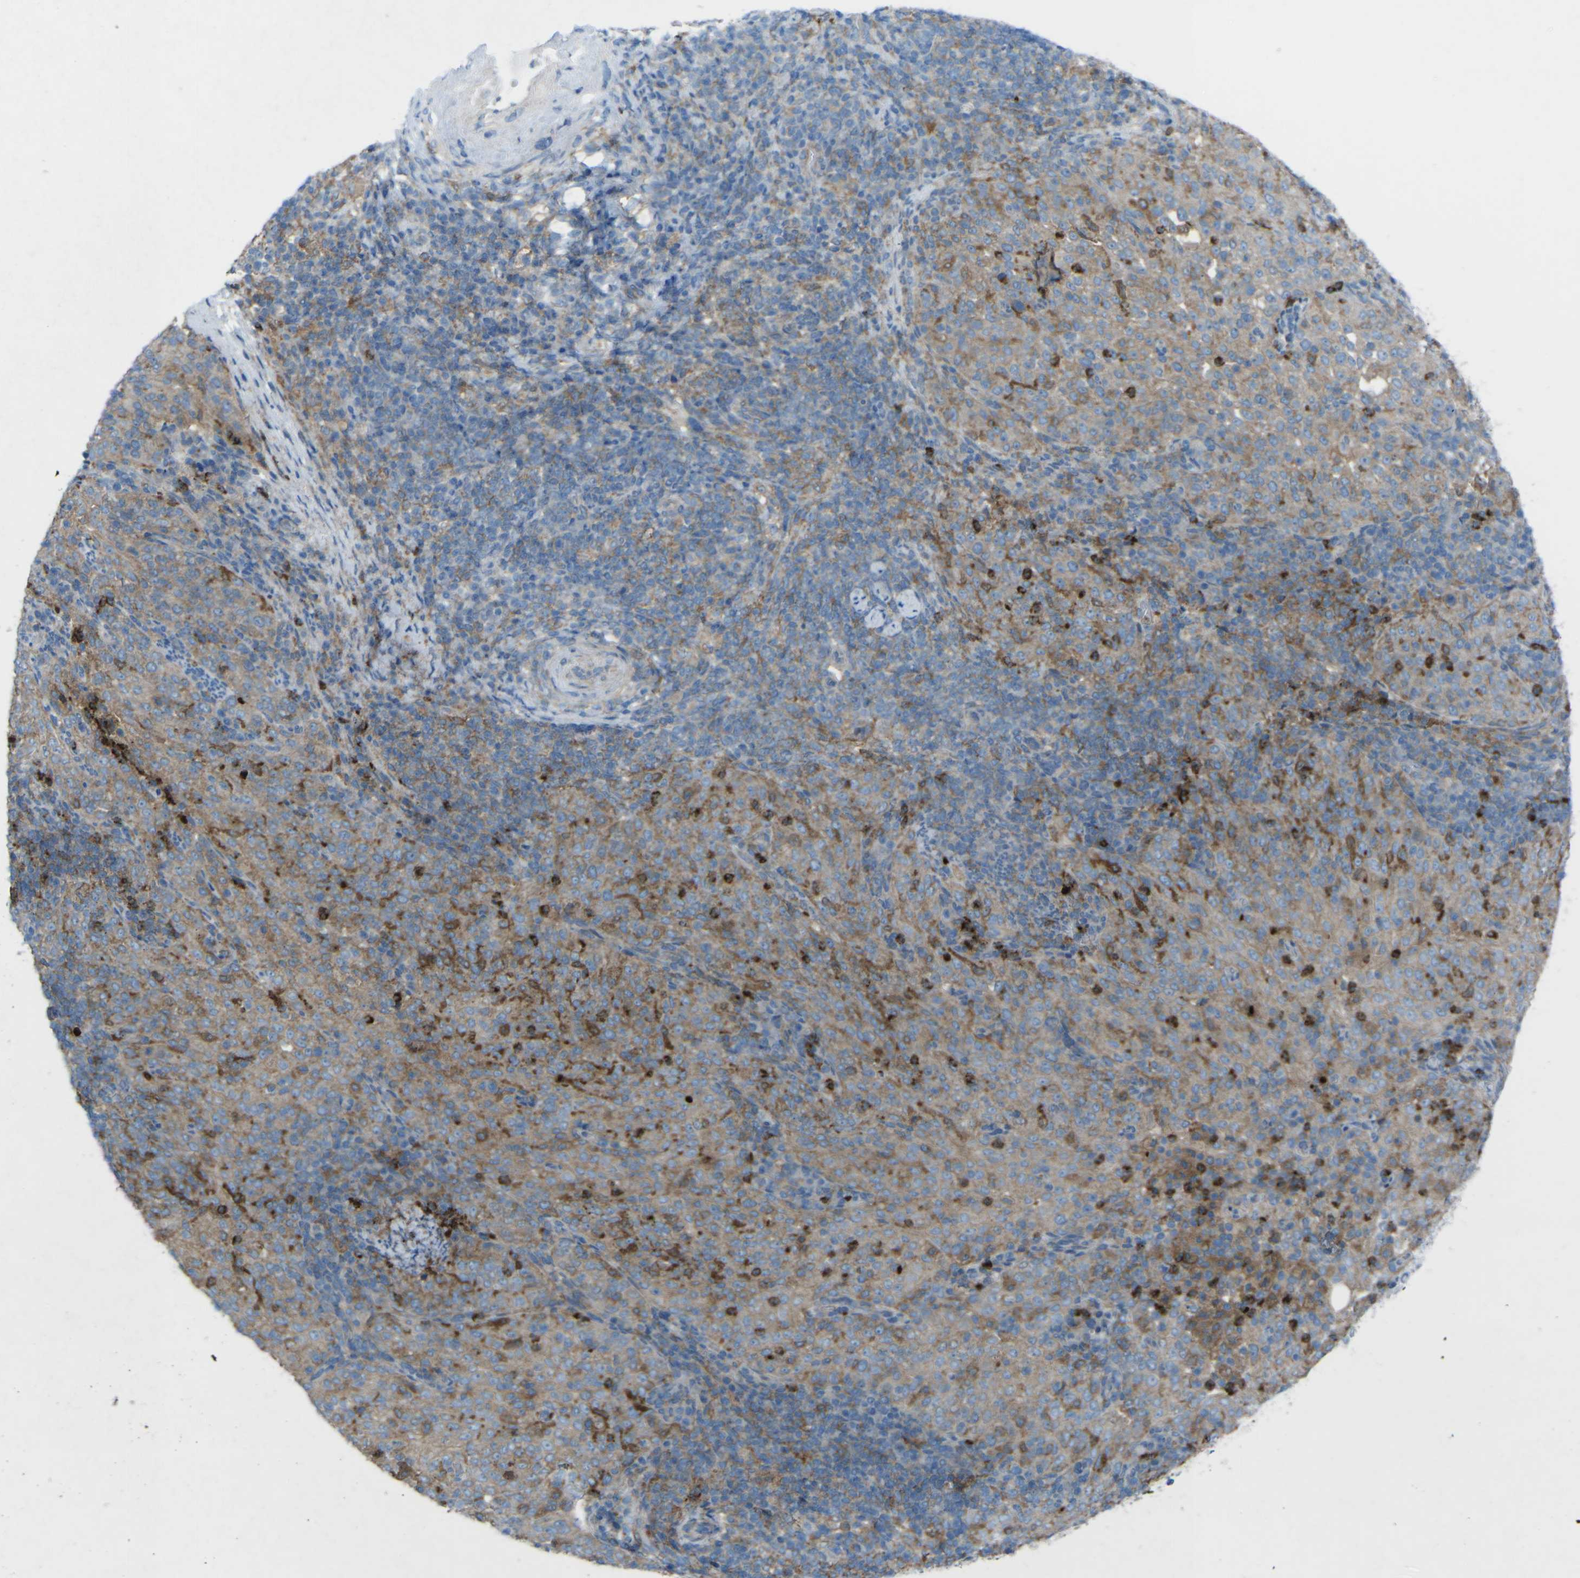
{"staining": {"intensity": "moderate", "quantity": ">75%", "location": "cytoplasmic/membranous"}, "tissue": "cervical cancer", "cell_type": "Tumor cells", "image_type": "cancer", "snomed": [{"axis": "morphology", "description": "Squamous cell carcinoma, NOS"}, {"axis": "topography", "description": "Cervix"}], "caption": "Brown immunohistochemical staining in cervical squamous cell carcinoma displays moderate cytoplasmic/membranous positivity in about >75% of tumor cells.", "gene": "STK11", "patient": {"sex": "female", "age": 51}}